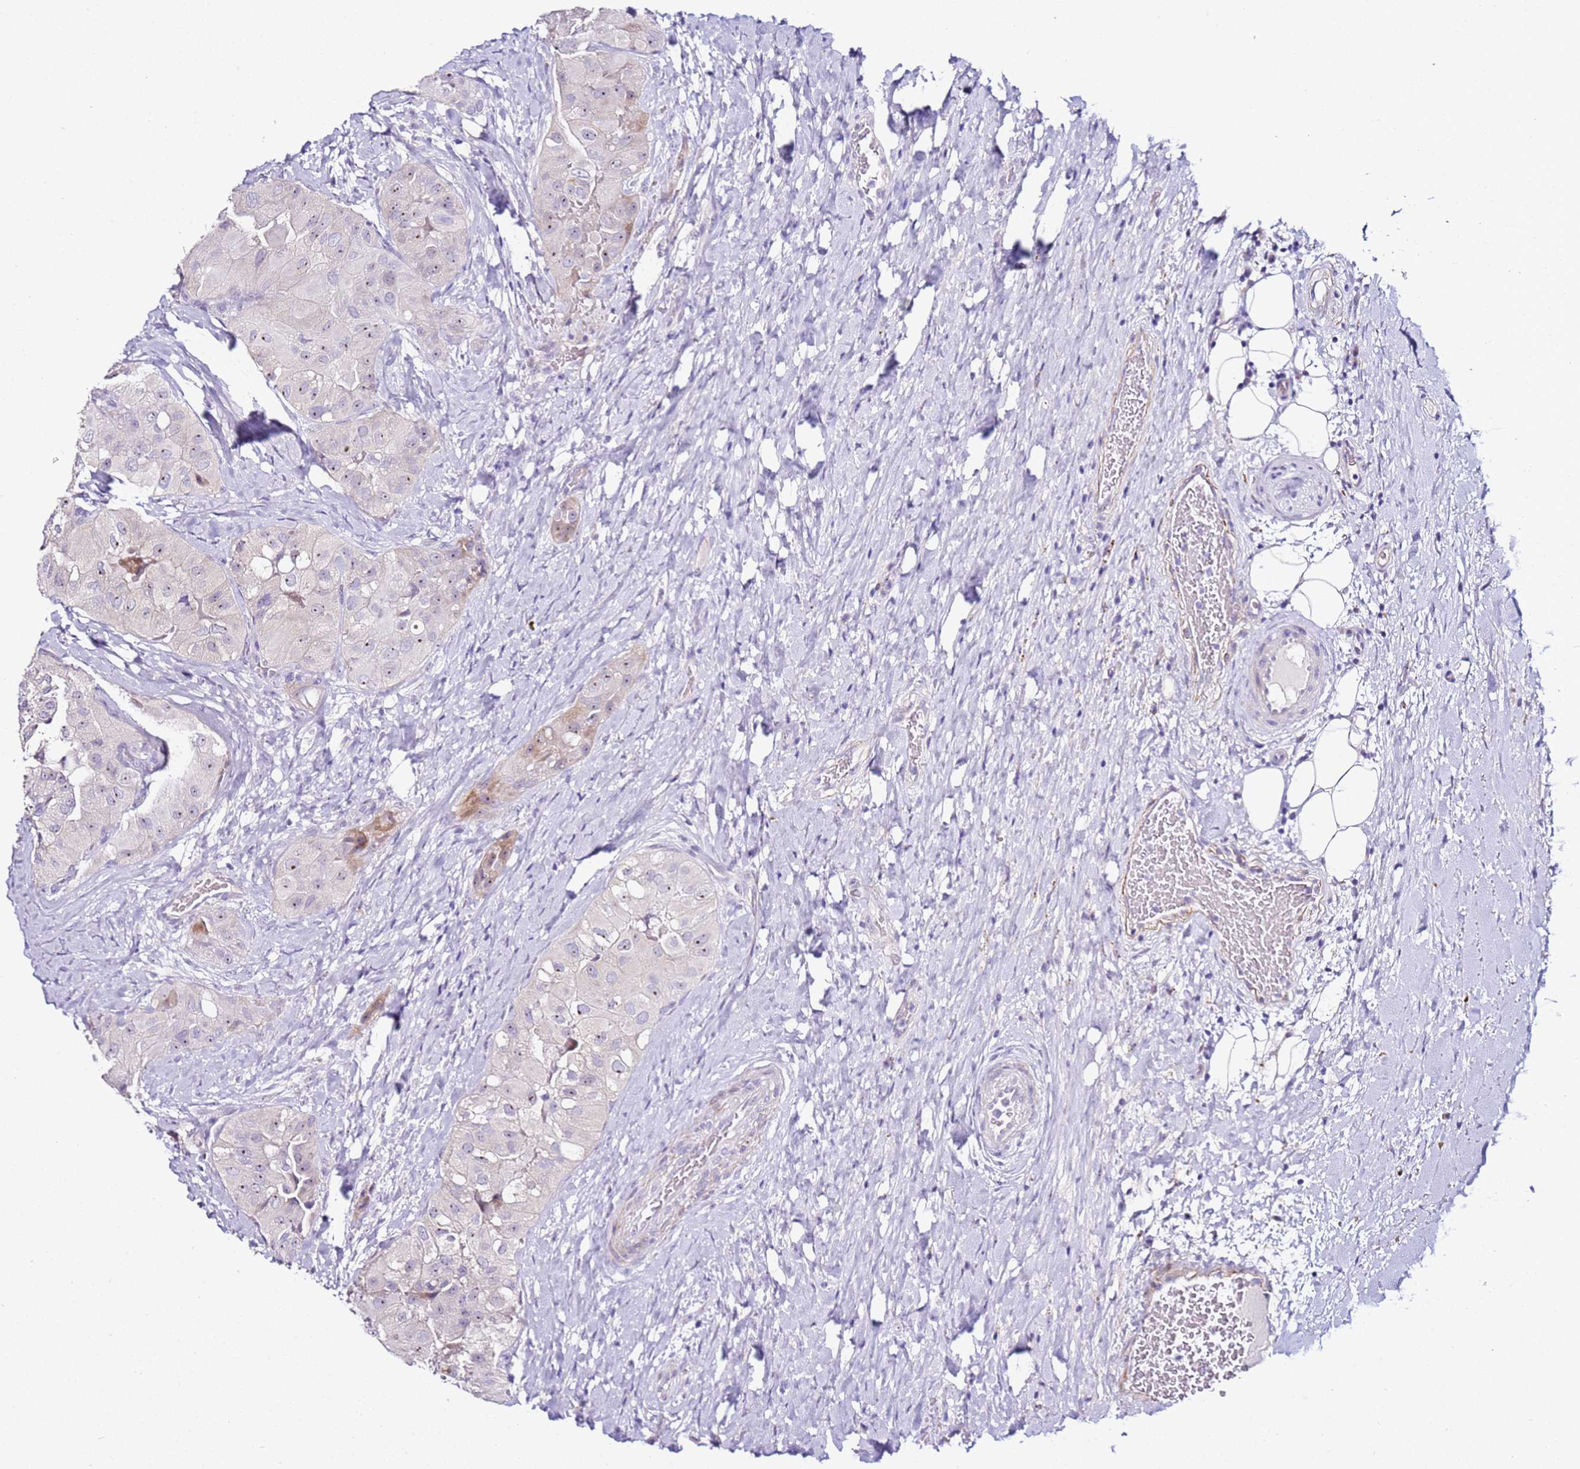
{"staining": {"intensity": "weak", "quantity": "<25%", "location": "nuclear"}, "tissue": "thyroid cancer", "cell_type": "Tumor cells", "image_type": "cancer", "snomed": [{"axis": "morphology", "description": "Normal tissue, NOS"}, {"axis": "morphology", "description": "Papillary adenocarcinoma, NOS"}, {"axis": "topography", "description": "Thyroid gland"}], "caption": "Tumor cells show no significant protein positivity in thyroid cancer (papillary adenocarcinoma).", "gene": "HGD", "patient": {"sex": "female", "age": 59}}